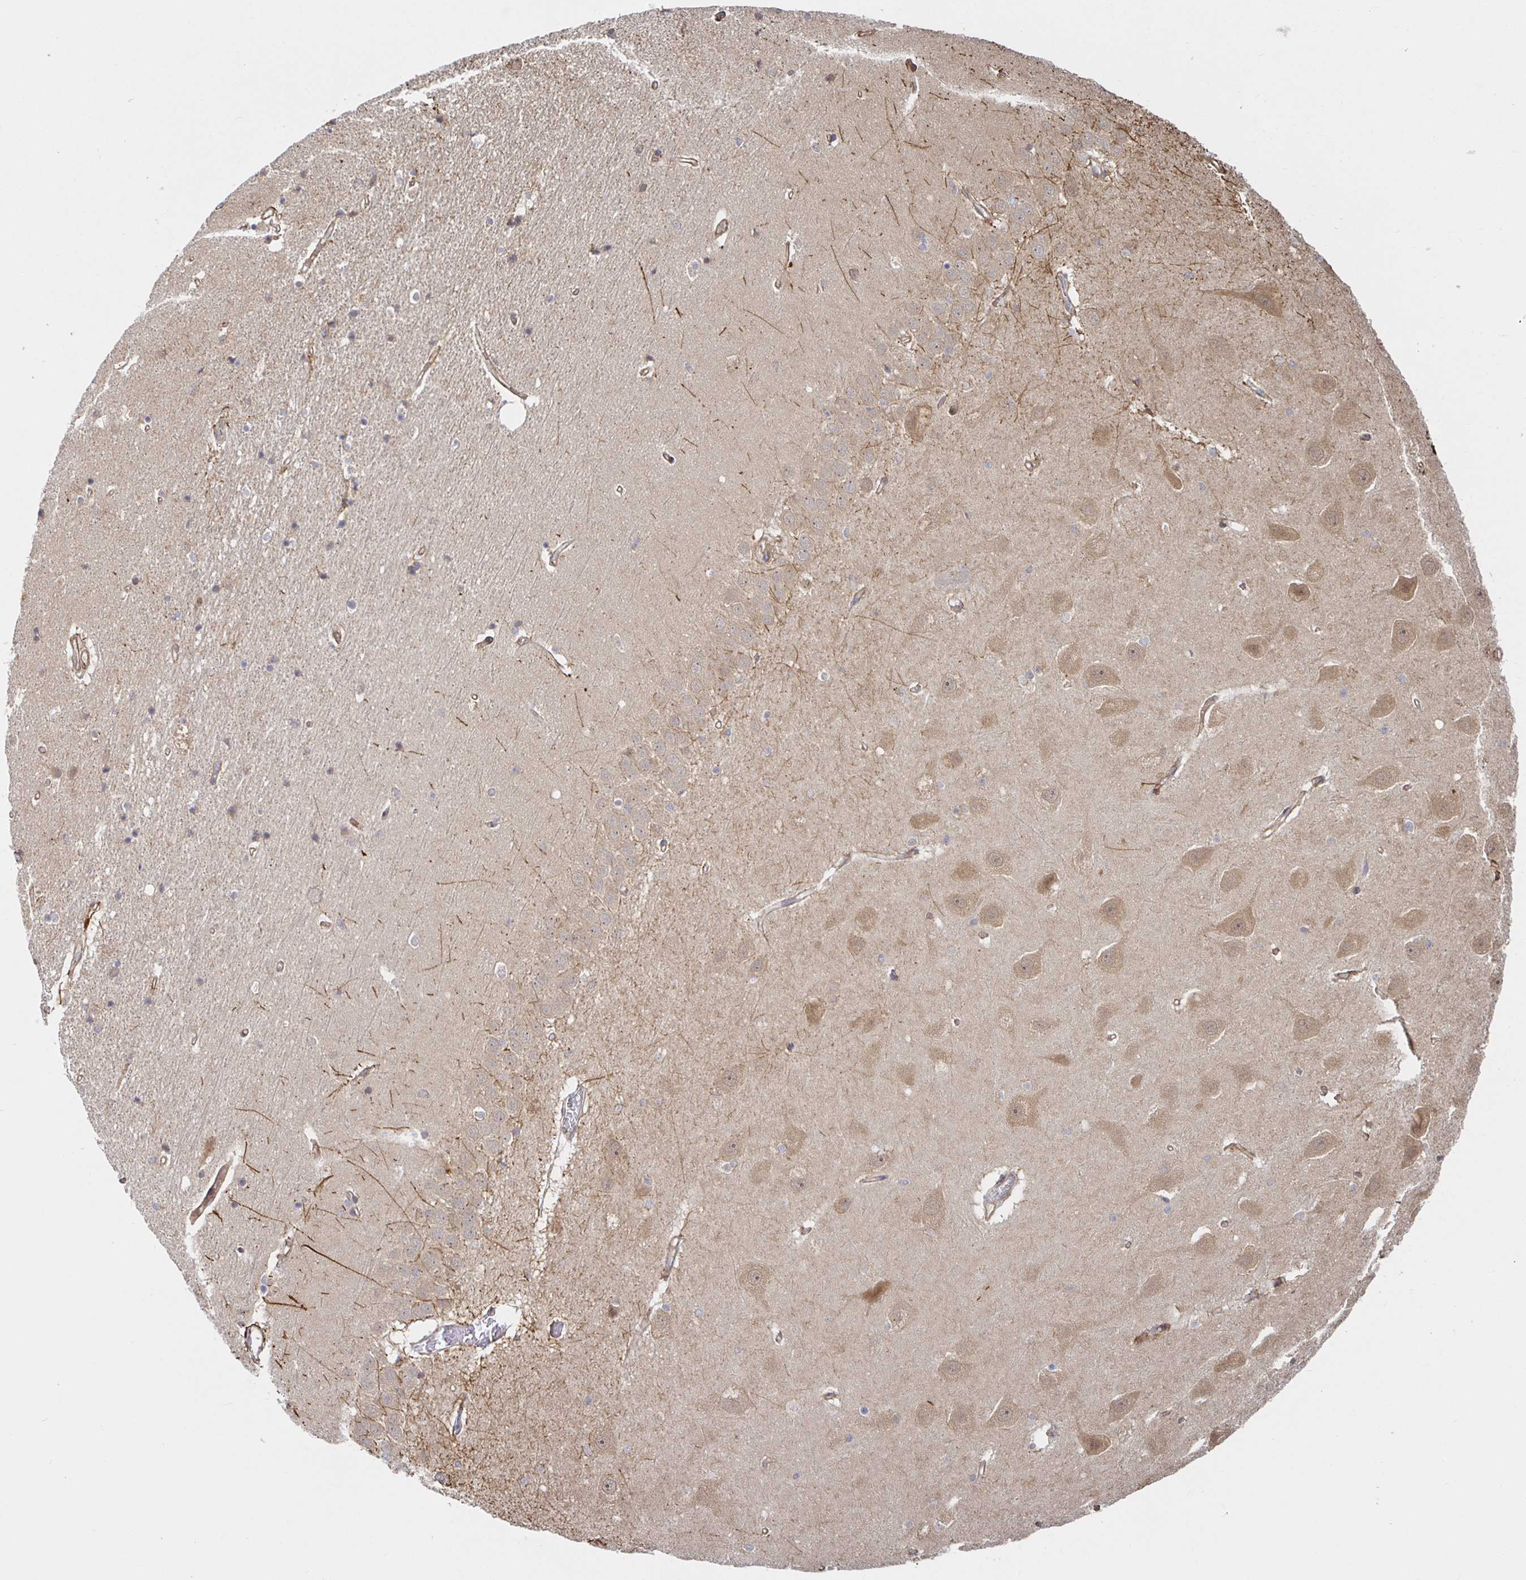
{"staining": {"intensity": "negative", "quantity": "none", "location": "none"}, "tissue": "hippocampus", "cell_type": "Glial cells", "image_type": "normal", "snomed": [{"axis": "morphology", "description": "Normal tissue, NOS"}, {"axis": "topography", "description": "Hippocampus"}], "caption": "Human hippocampus stained for a protein using immunohistochemistry (IHC) demonstrates no positivity in glial cells.", "gene": "STRAP", "patient": {"sex": "male", "age": 63}}